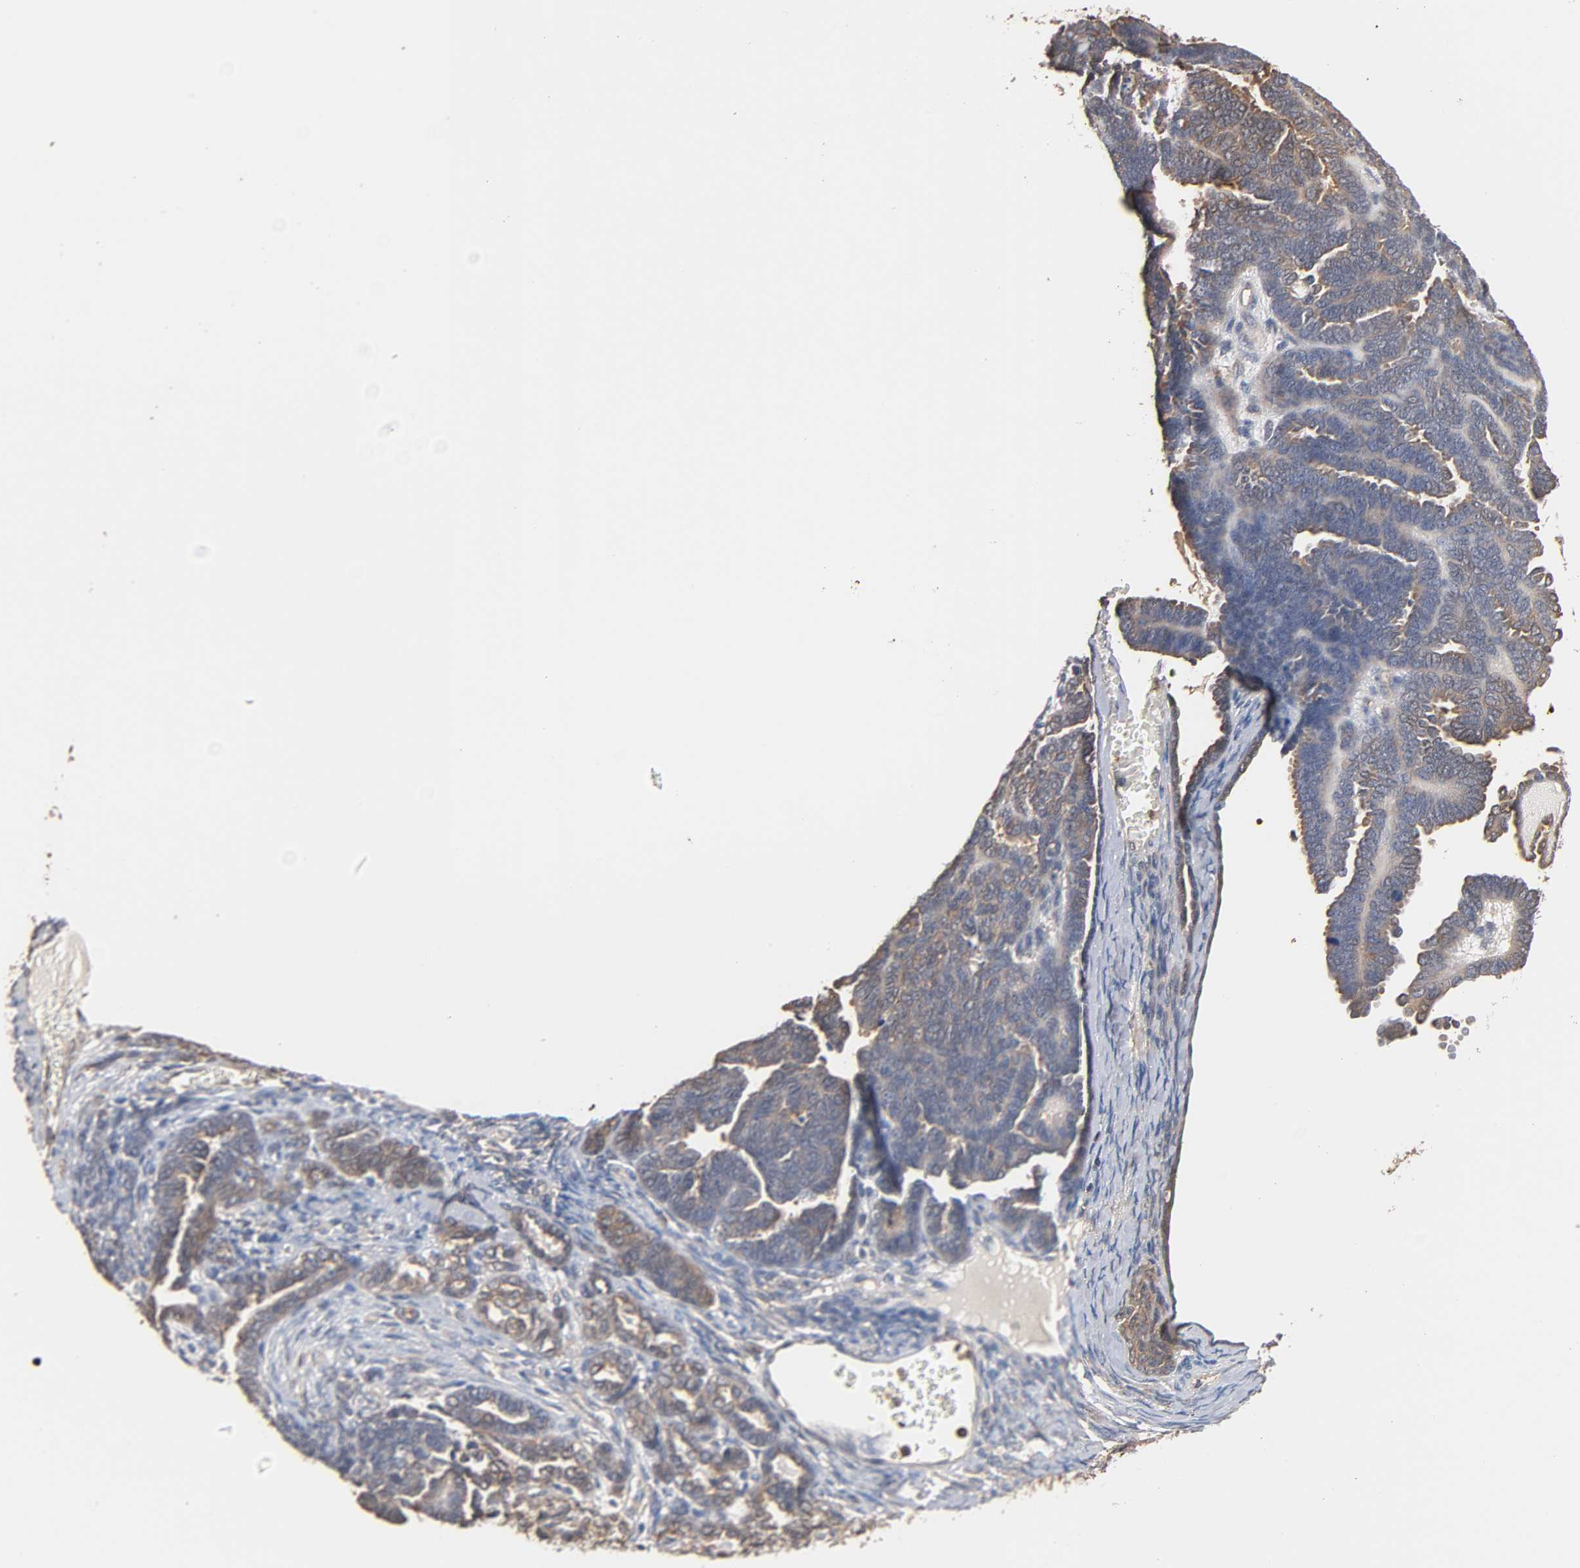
{"staining": {"intensity": "weak", "quantity": "25%-75%", "location": "cytoplasmic/membranous"}, "tissue": "endometrial cancer", "cell_type": "Tumor cells", "image_type": "cancer", "snomed": [{"axis": "morphology", "description": "Neoplasm, malignant, NOS"}, {"axis": "topography", "description": "Endometrium"}], "caption": "The image reveals immunohistochemical staining of neoplasm (malignant) (endometrial). There is weak cytoplasmic/membranous positivity is present in about 25%-75% of tumor cells.", "gene": "ALDOA", "patient": {"sex": "female", "age": 74}}